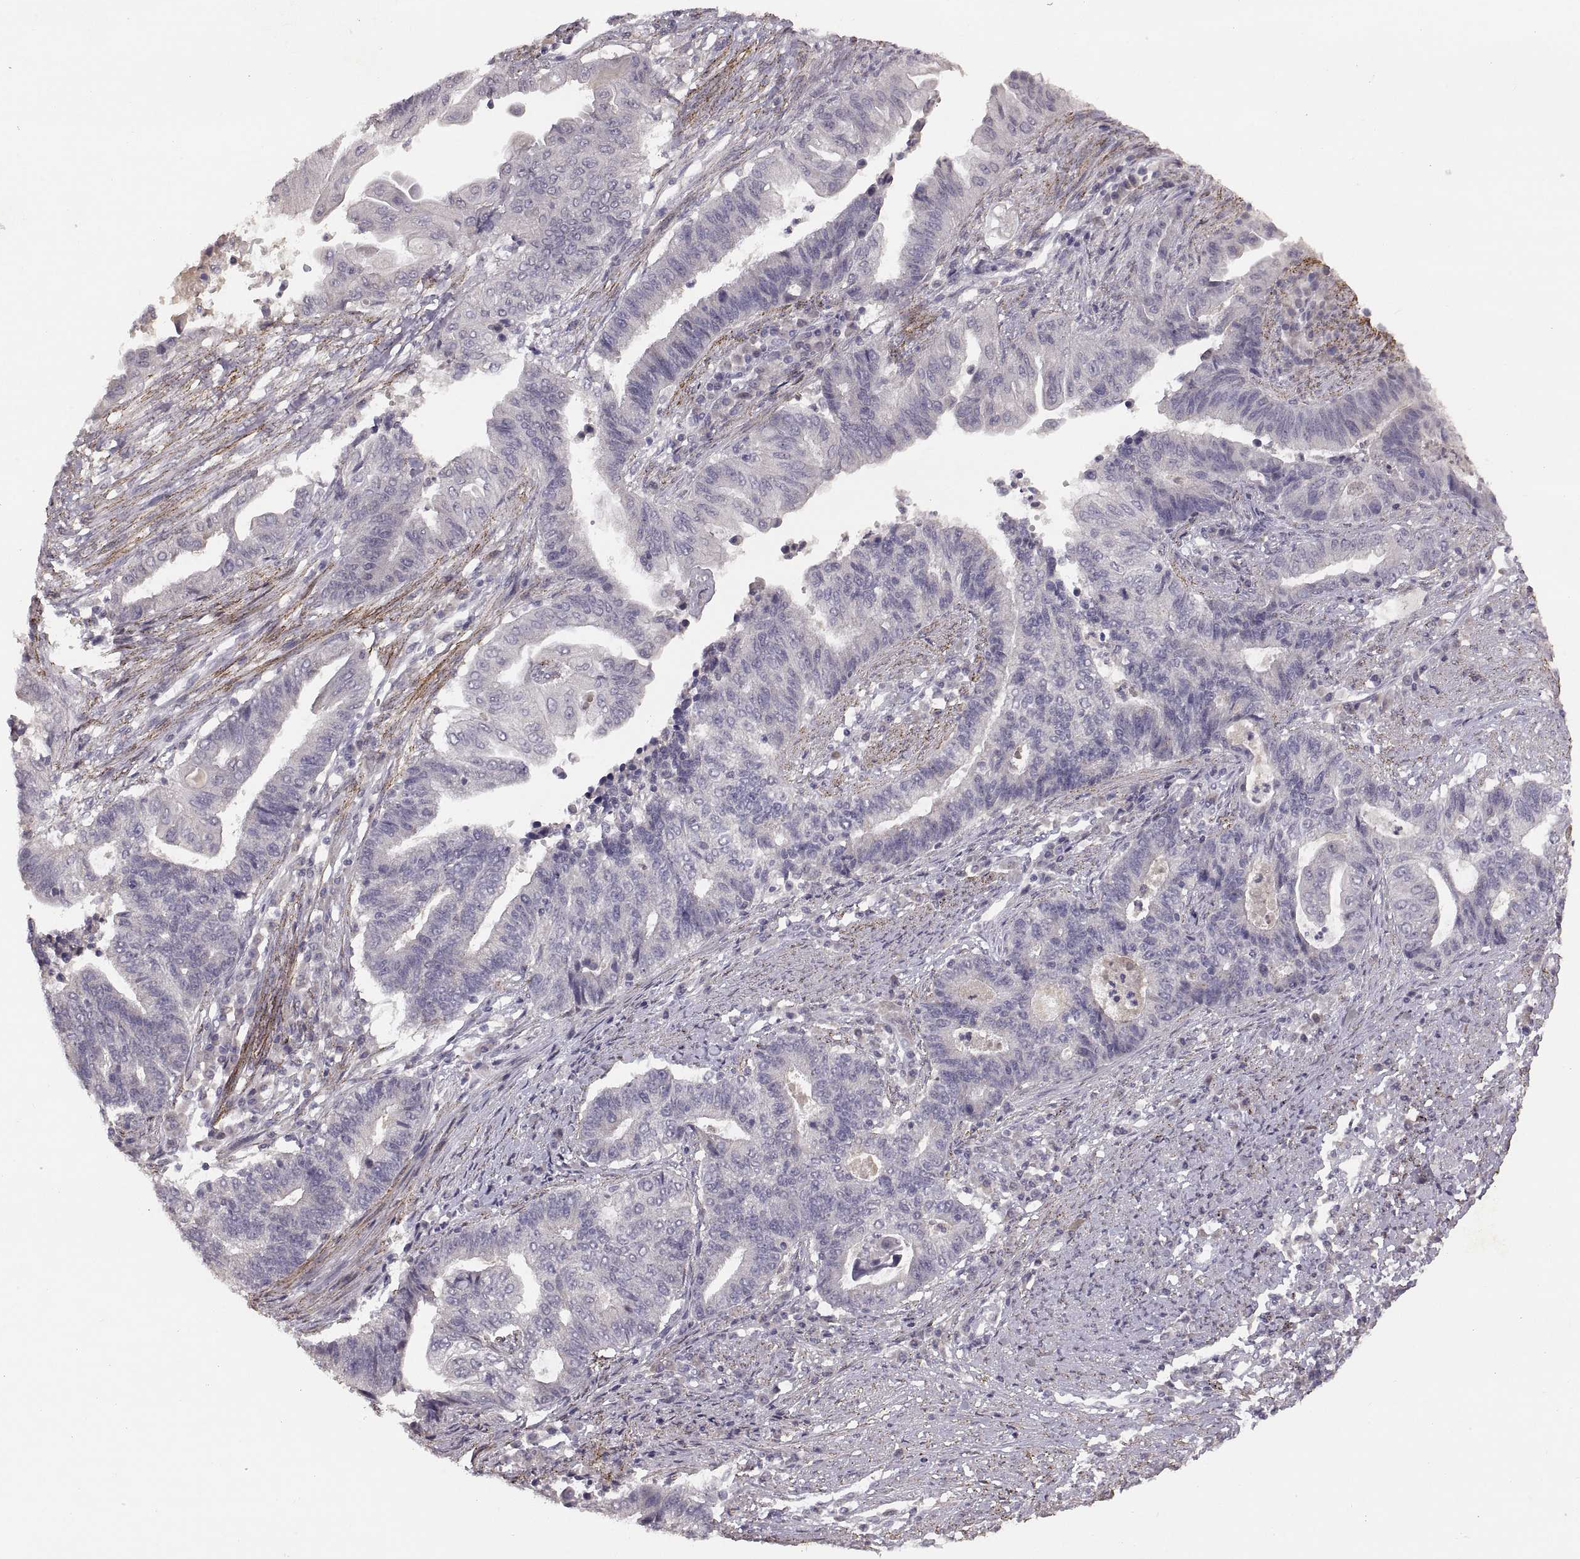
{"staining": {"intensity": "negative", "quantity": "none", "location": "none"}, "tissue": "endometrial cancer", "cell_type": "Tumor cells", "image_type": "cancer", "snomed": [{"axis": "morphology", "description": "Adenocarcinoma, NOS"}, {"axis": "topography", "description": "Uterus"}, {"axis": "topography", "description": "Endometrium"}], "caption": "IHC of endometrial cancer (adenocarcinoma) demonstrates no positivity in tumor cells. (DAB immunohistochemistry (IHC) with hematoxylin counter stain).", "gene": "CDH2", "patient": {"sex": "female", "age": 54}}